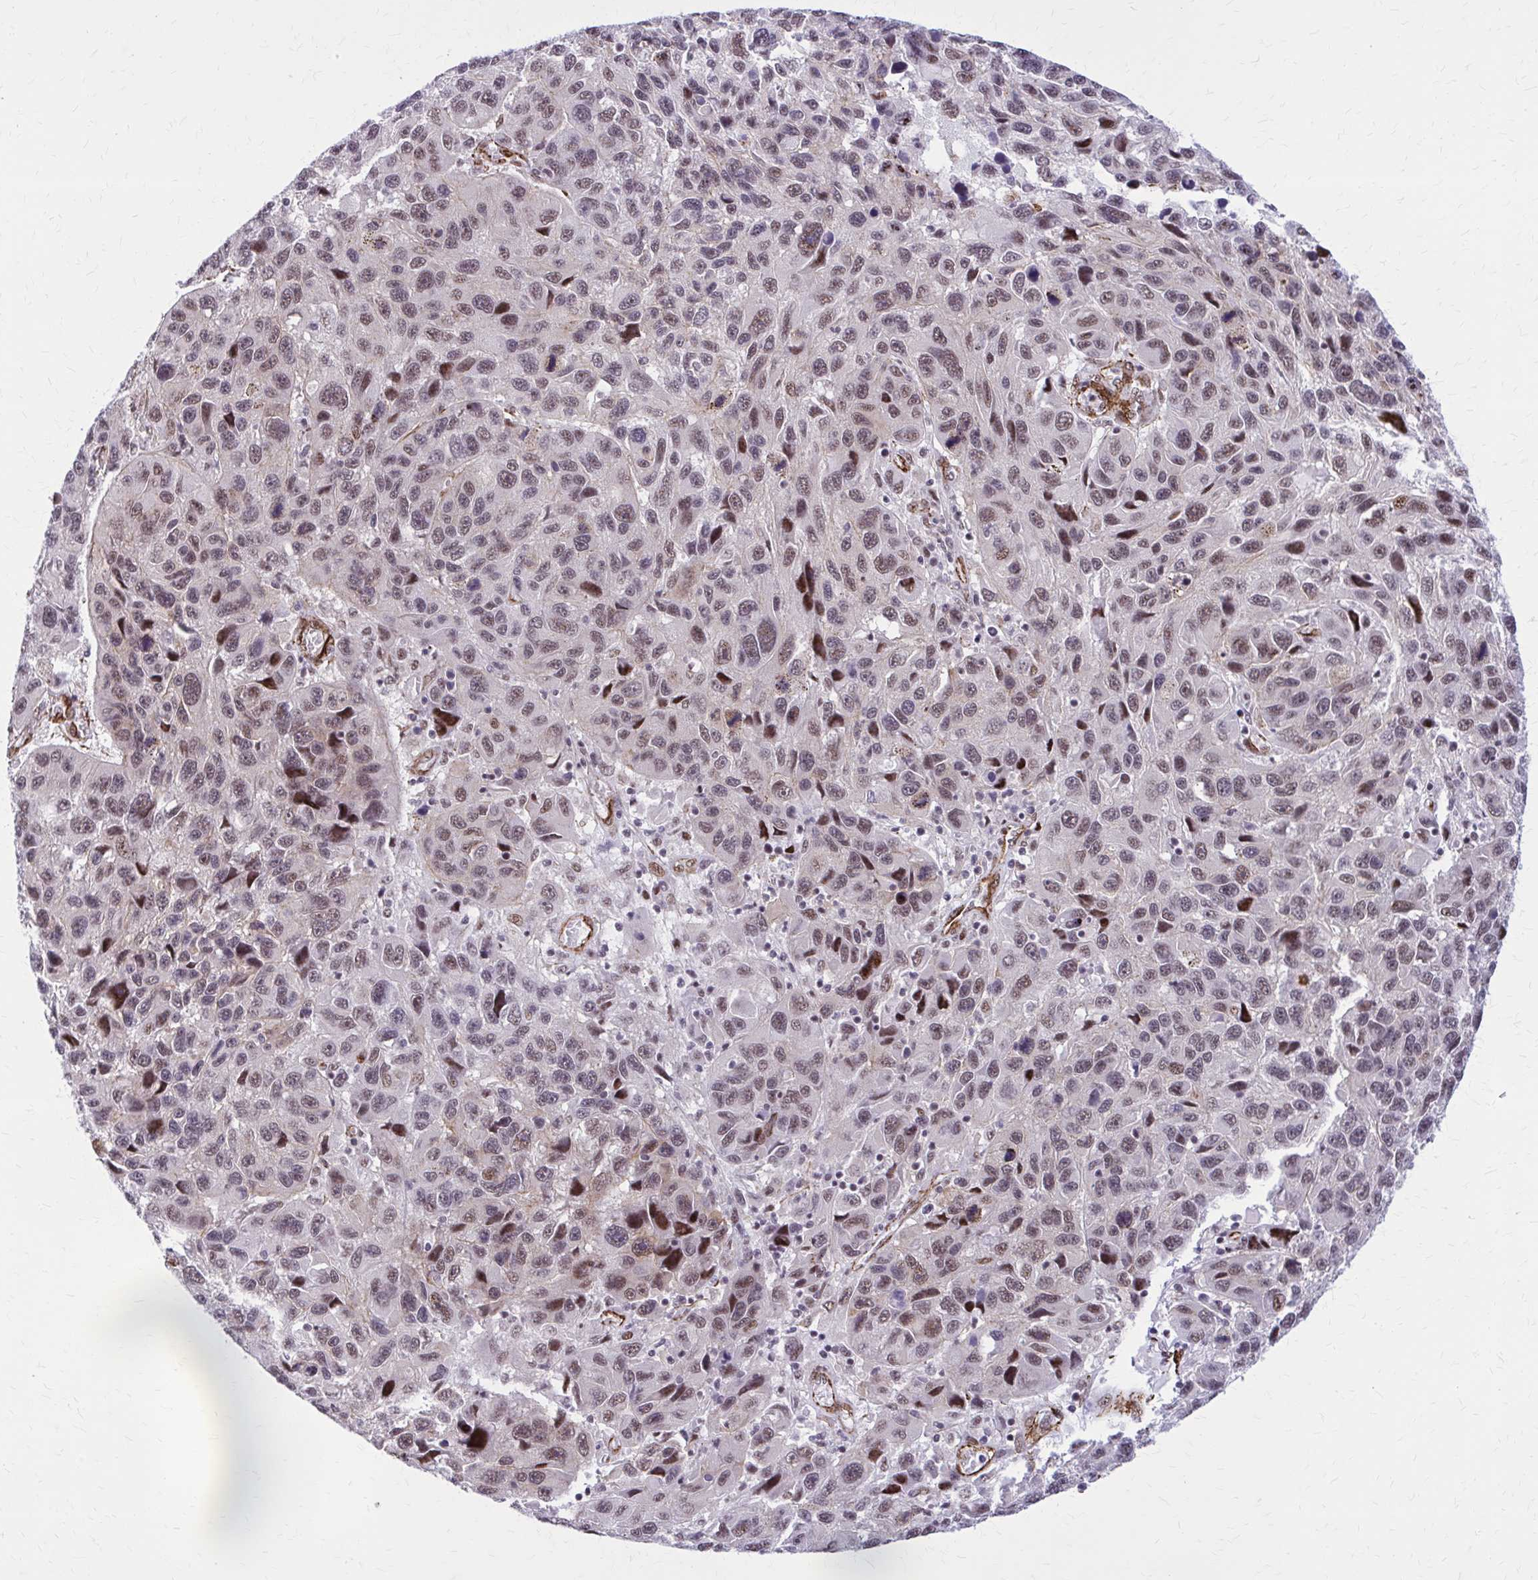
{"staining": {"intensity": "moderate", "quantity": "25%-75%", "location": "nuclear"}, "tissue": "melanoma", "cell_type": "Tumor cells", "image_type": "cancer", "snomed": [{"axis": "morphology", "description": "Malignant melanoma, NOS"}, {"axis": "topography", "description": "Skin"}], "caption": "Moderate nuclear staining for a protein is appreciated in approximately 25%-75% of tumor cells of malignant melanoma using immunohistochemistry (IHC).", "gene": "NRBF2", "patient": {"sex": "male", "age": 53}}